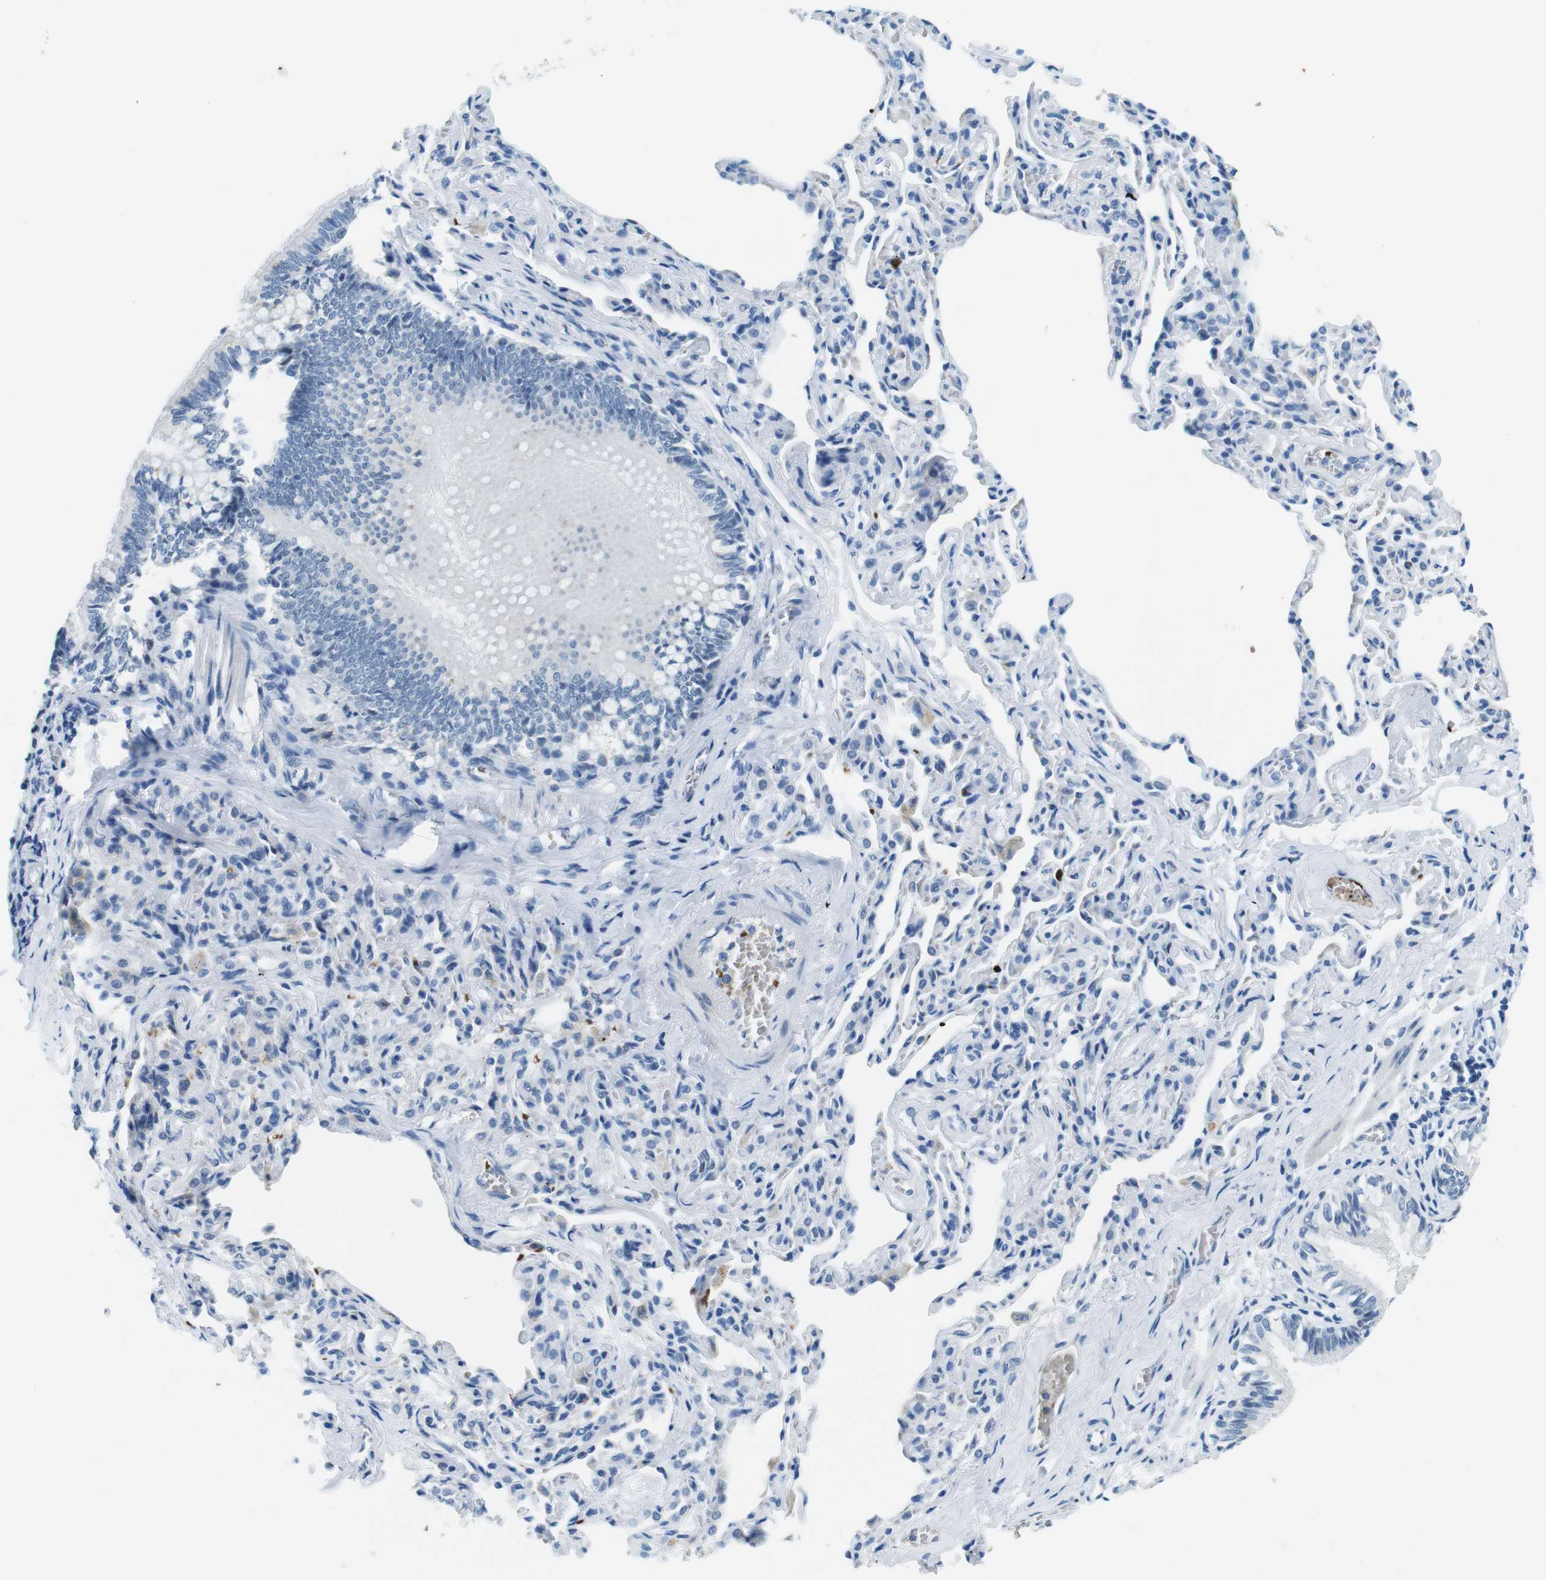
{"staining": {"intensity": "weak", "quantity": "<25%", "location": "nuclear"}, "tissue": "bronchus", "cell_type": "Respiratory epithelial cells", "image_type": "normal", "snomed": [{"axis": "morphology", "description": "Normal tissue, NOS"}, {"axis": "topography", "description": "Bronchus"}, {"axis": "topography", "description": "Lung"}], "caption": "This is an immunohistochemistry photomicrograph of unremarkable human bronchus. There is no positivity in respiratory epithelial cells.", "gene": "TFAP2C", "patient": {"sex": "male", "age": 64}}